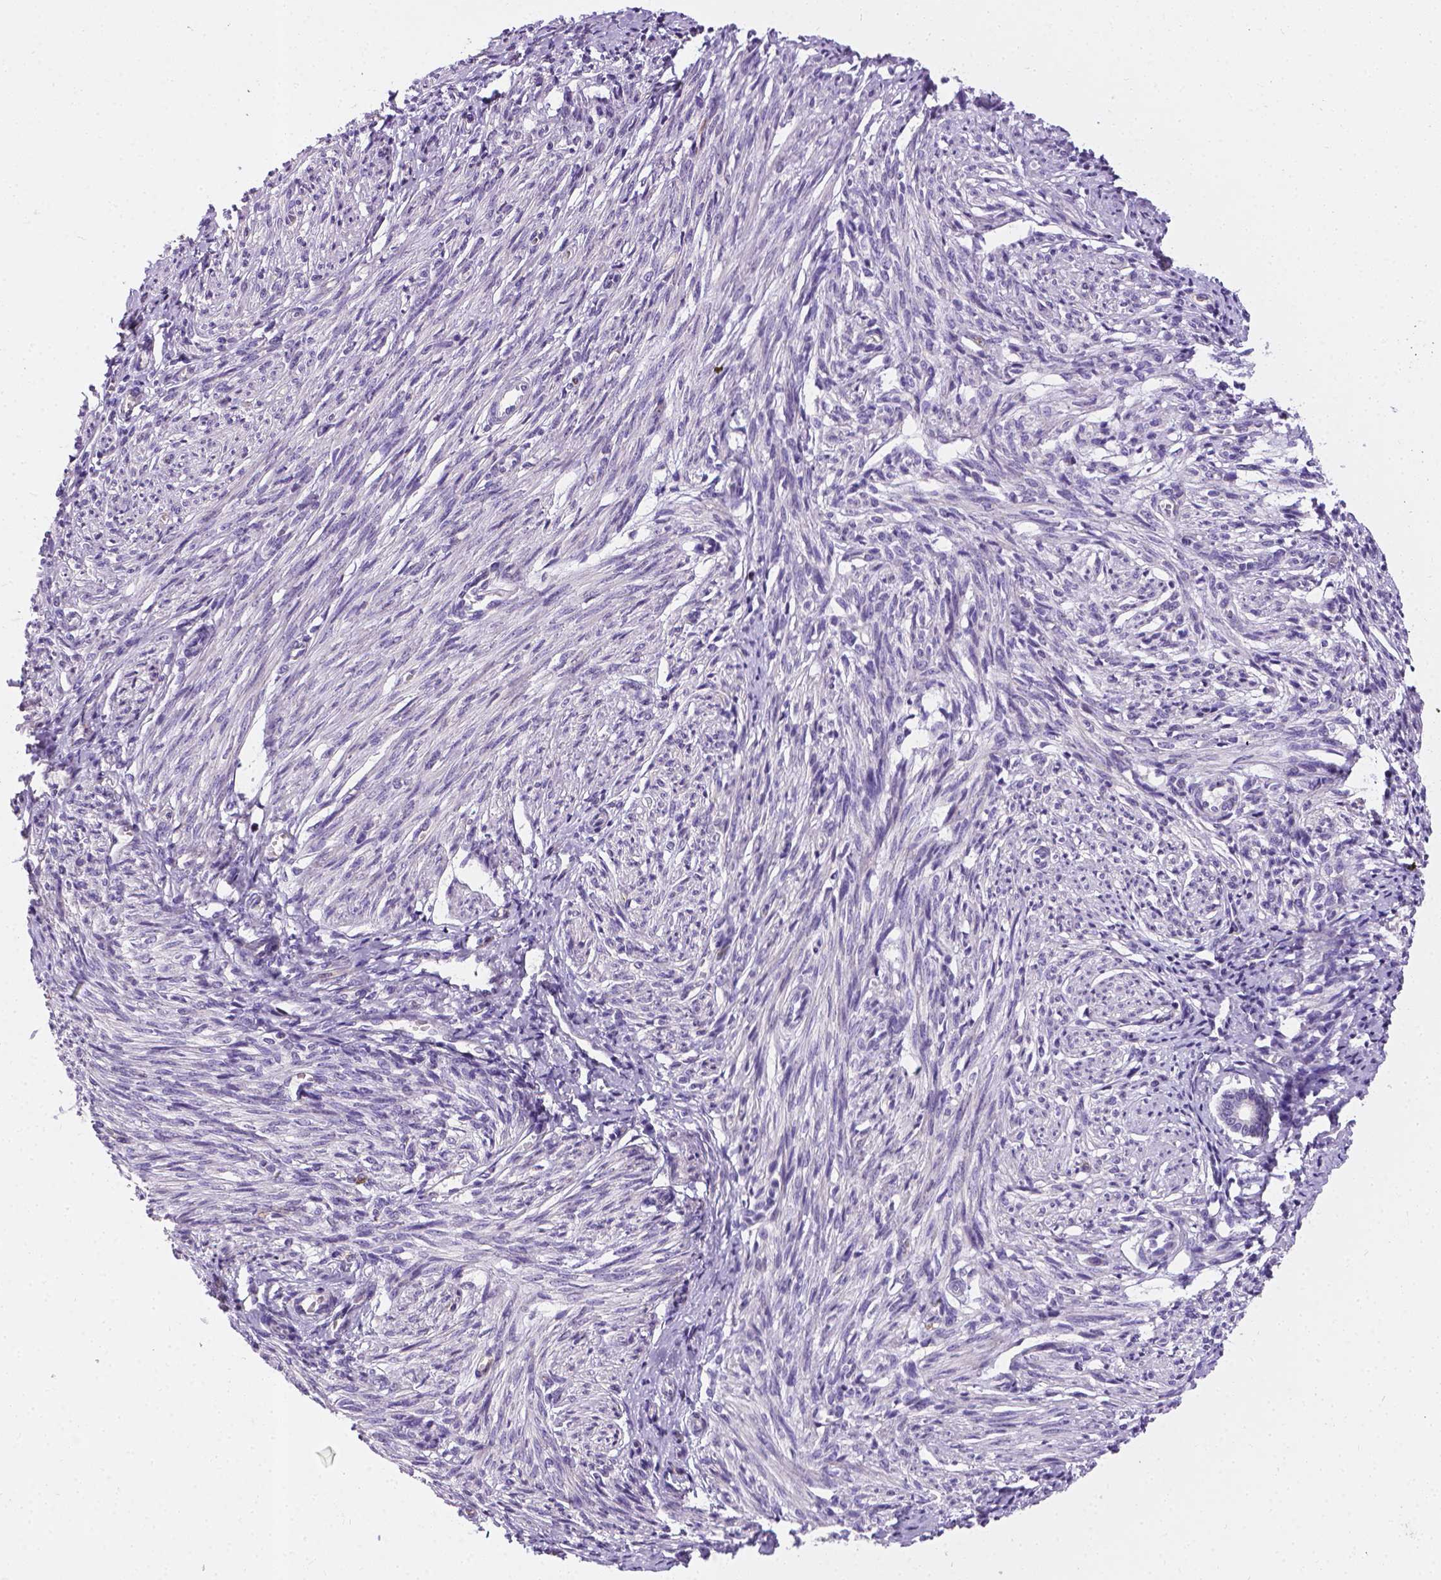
{"staining": {"intensity": "negative", "quantity": "none", "location": "none"}, "tissue": "endometrium", "cell_type": "Cells in endometrial stroma", "image_type": "normal", "snomed": [{"axis": "morphology", "description": "Normal tissue, NOS"}, {"axis": "topography", "description": "Endometrium"}], "caption": "Protein analysis of unremarkable endometrium exhibits no significant staining in cells in endometrial stroma. Brightfield microscopy of immunohistochemistry (IHC) stained with DAB (brown) and hematoxylin (blue), captured at high magnification.", "gene": "APOE", "patient": {"sex": "female", "age": 50}}